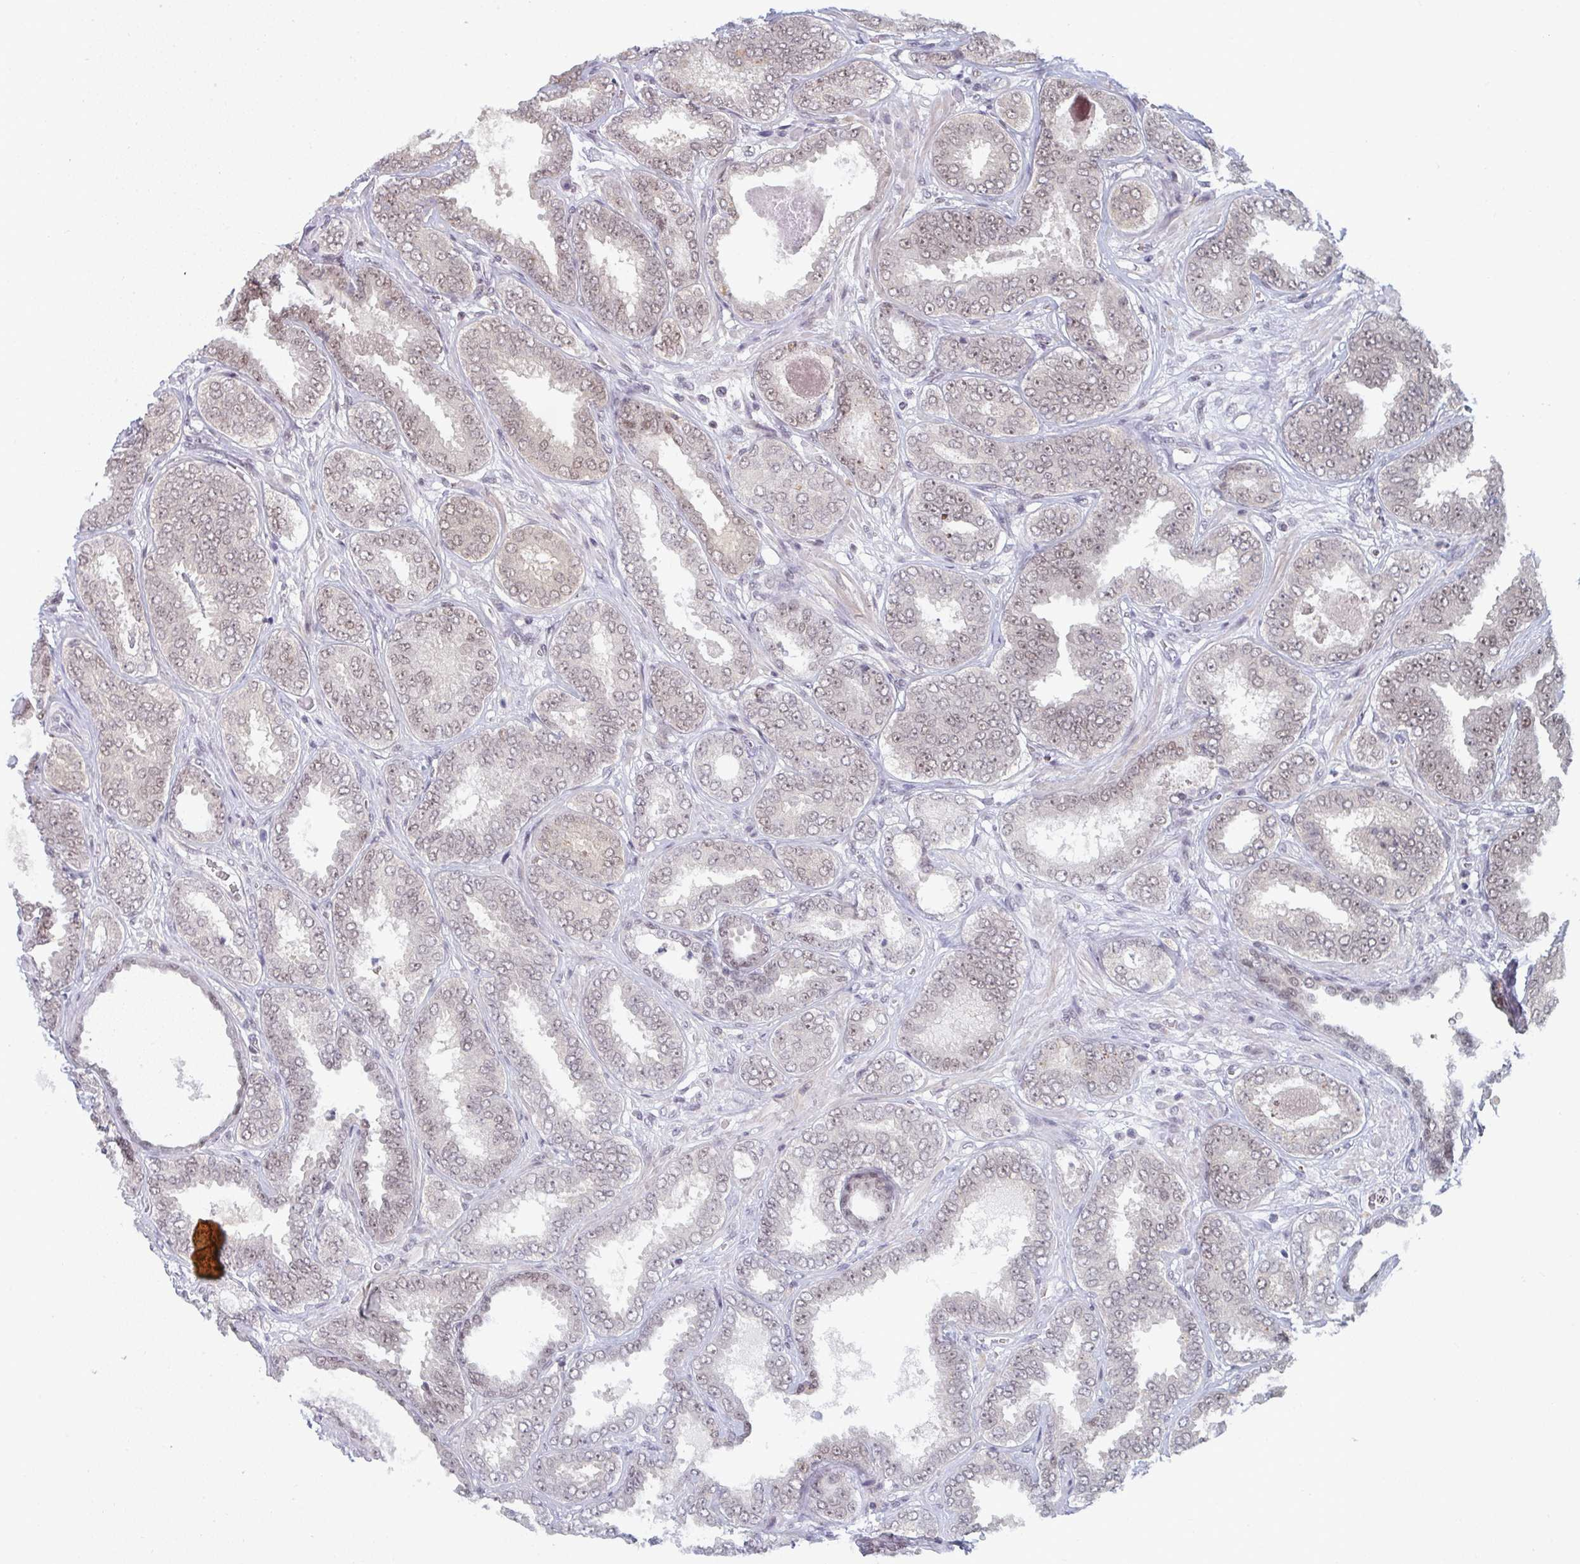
{"staining": {"intensity": "weak", "quantity": ">75%", "location": "nuclear"}, "tissue": "prostate cancer", "cell_type": "Tumor cells", "image_type": "cancer", "snomed": [{"axis": "morphology", "description": "Adenocarcinoma, High grade"}, {"axis": "topography", "description": "Prostate"}], "caption": "High-power microscopy captured an immunohistochemistry photomicrograph of prostate adenocarcinoma (high-grade), revealing weak nuclear expression in approximately >75% of tumor cells.", "gene": "ATF1", "patient": {"sex": "male", "age": 72}}